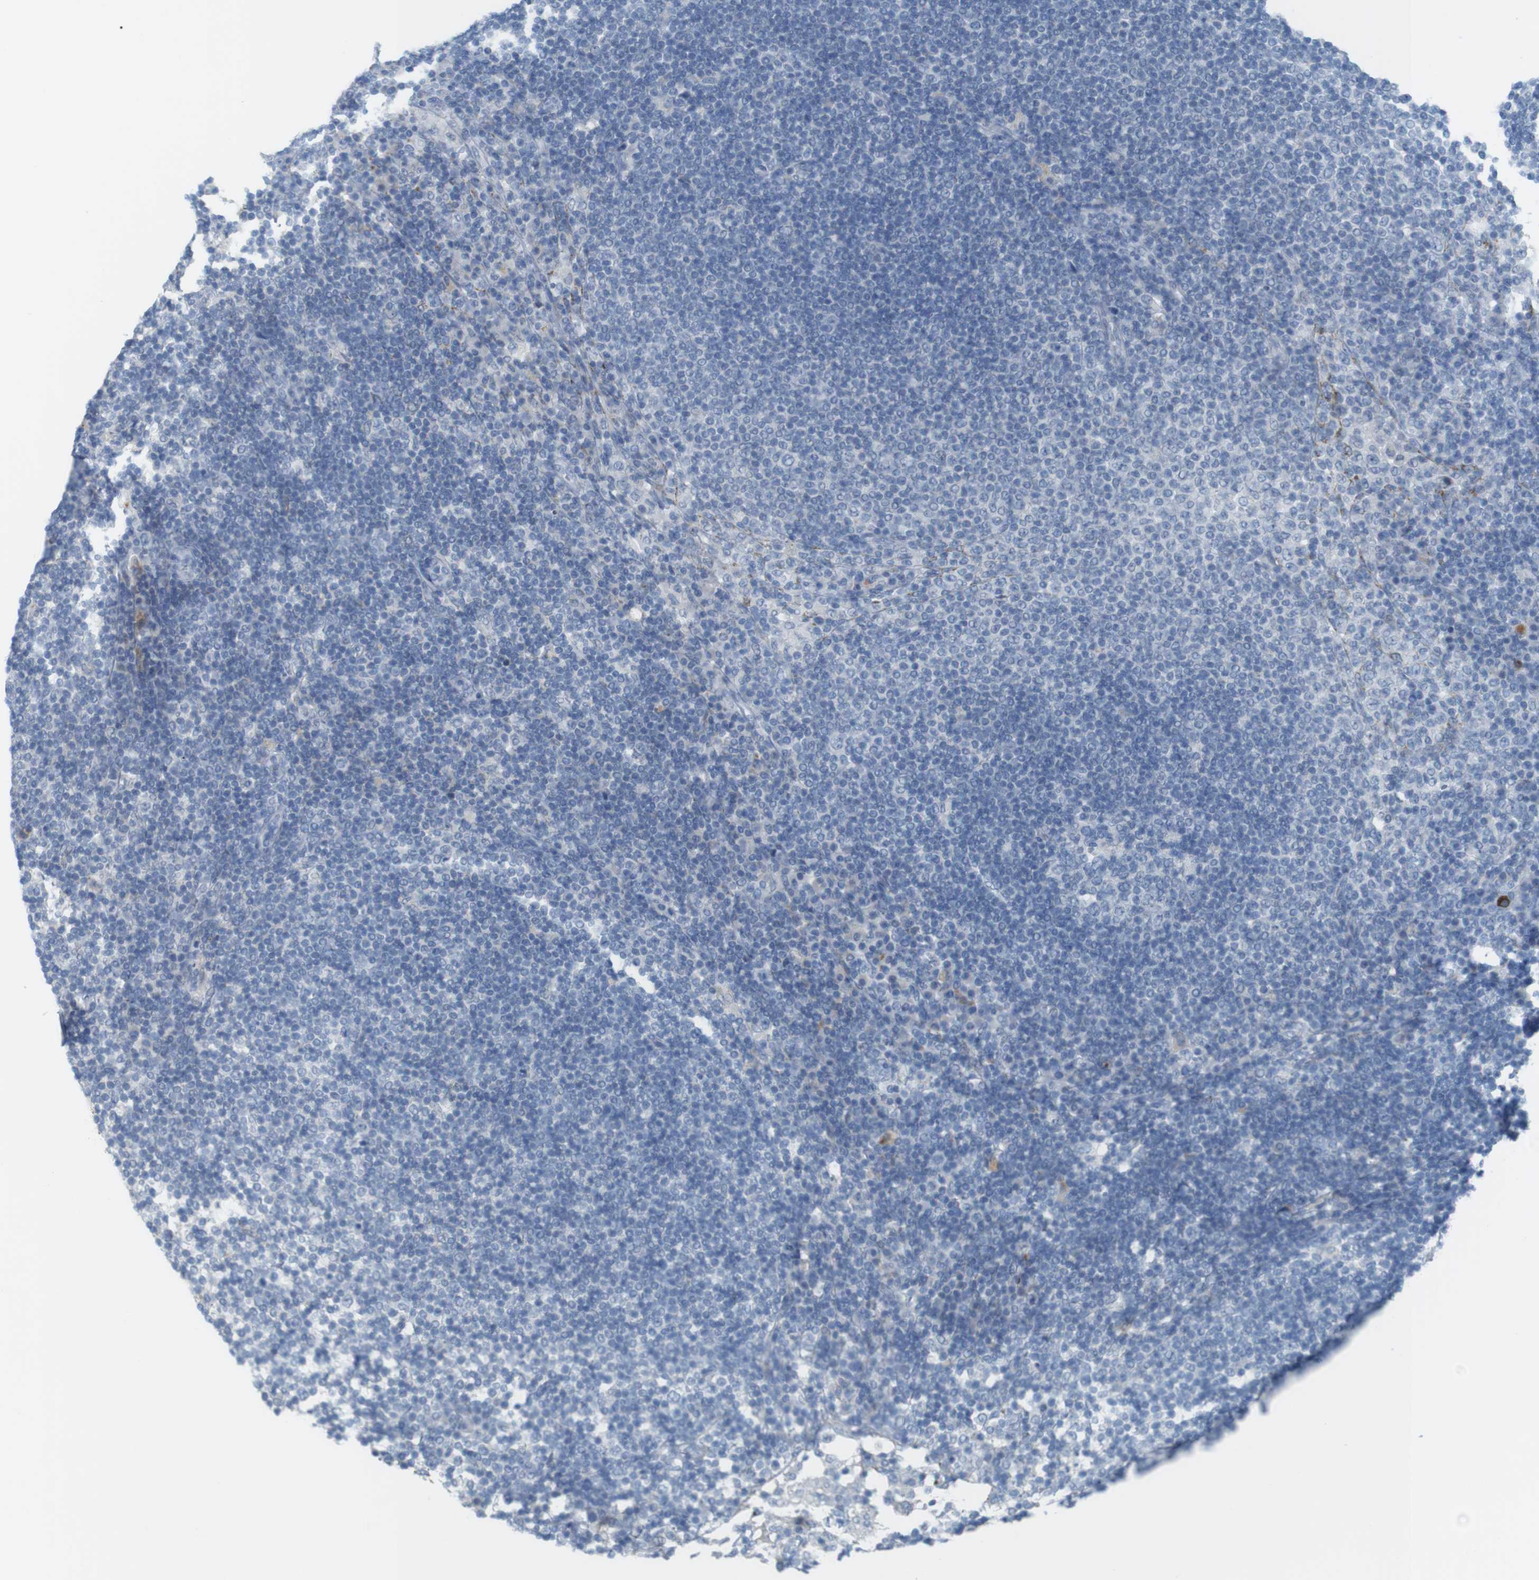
{"staining": {"intensity": "negative", "quantity": "none", "location": "none"}, "tissue": "lymph node", "cell_type": "Germinal center cells", "image_type": "normal", "snomed": [{"axis": "morphology", "description": "Normal tissue, NOS"}, {"axis": "topography", "description": "Lymph node"}], "caption": "This is an immunohistochemistry photomicrograph of benign human lymph node. There is no expression in germinal center cells.", "gene": "YIPF1", "patient": {"sex": "female", "age": 53}}